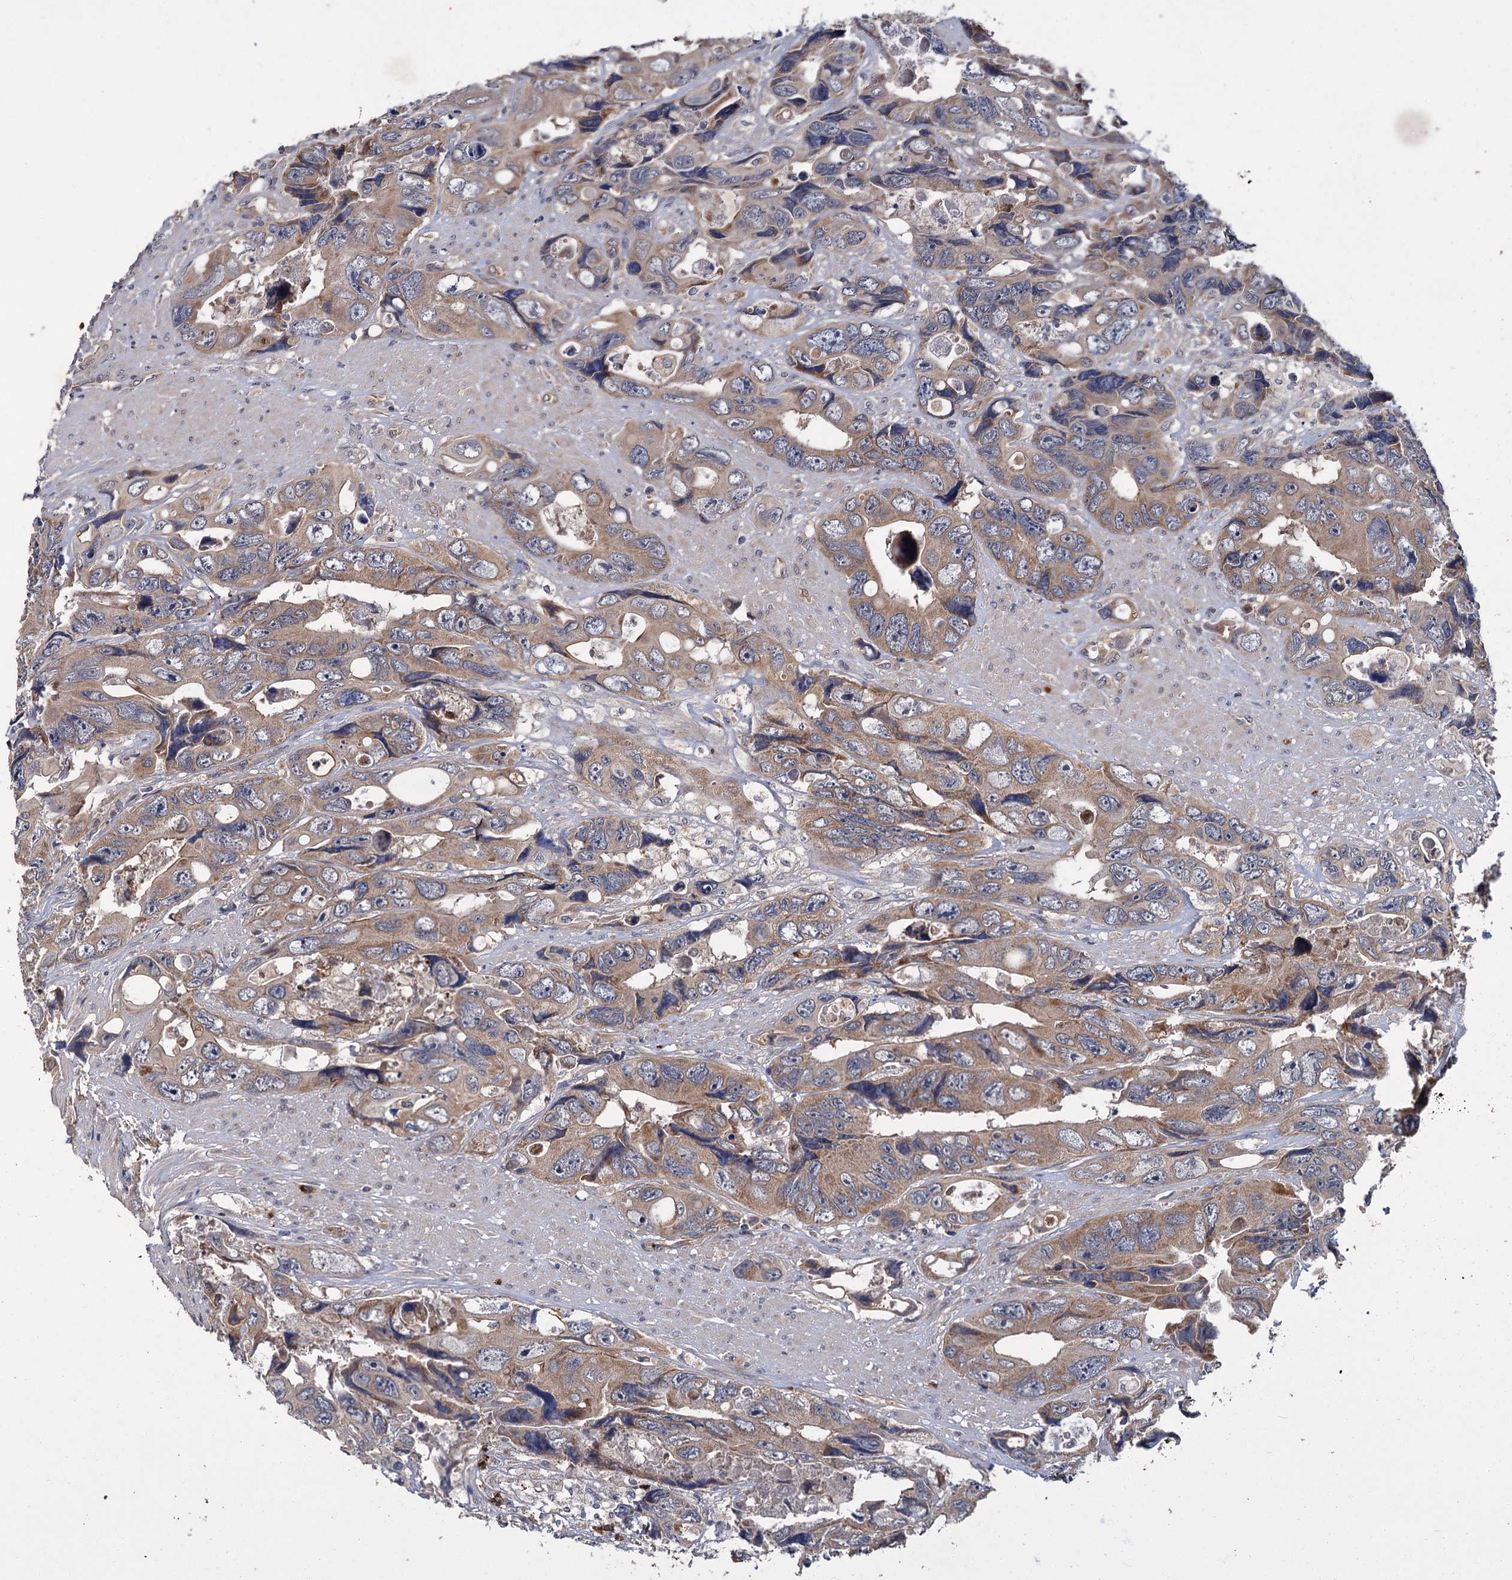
{"staining": {"intensity": "weak", "quantity": ">75%", "location": "cytoplasmic/membranous"}, "tissue": "colorectal cancer", "cell_type": "Tumor cells", "image_type": "cancer", "snomed": [{"axis": "morphology", "description": "Adenocarcinoma, NOS"}, {"axis": "topography", "description": "Rectum"}], "caption": "Protein staining of colorectal adenocarcinoma tissue demonstrates weak cytoplasmic/membranous positivity in about >75% of tumor cells. The staining was performed using DAB (3,3'-diaminobenzidine), with brown indicating positive protein expression. Nuclei are stained blue with hematoxylin.", "gene": "DYNC2H1", "patient": {"sex": "male", "age": 57}}